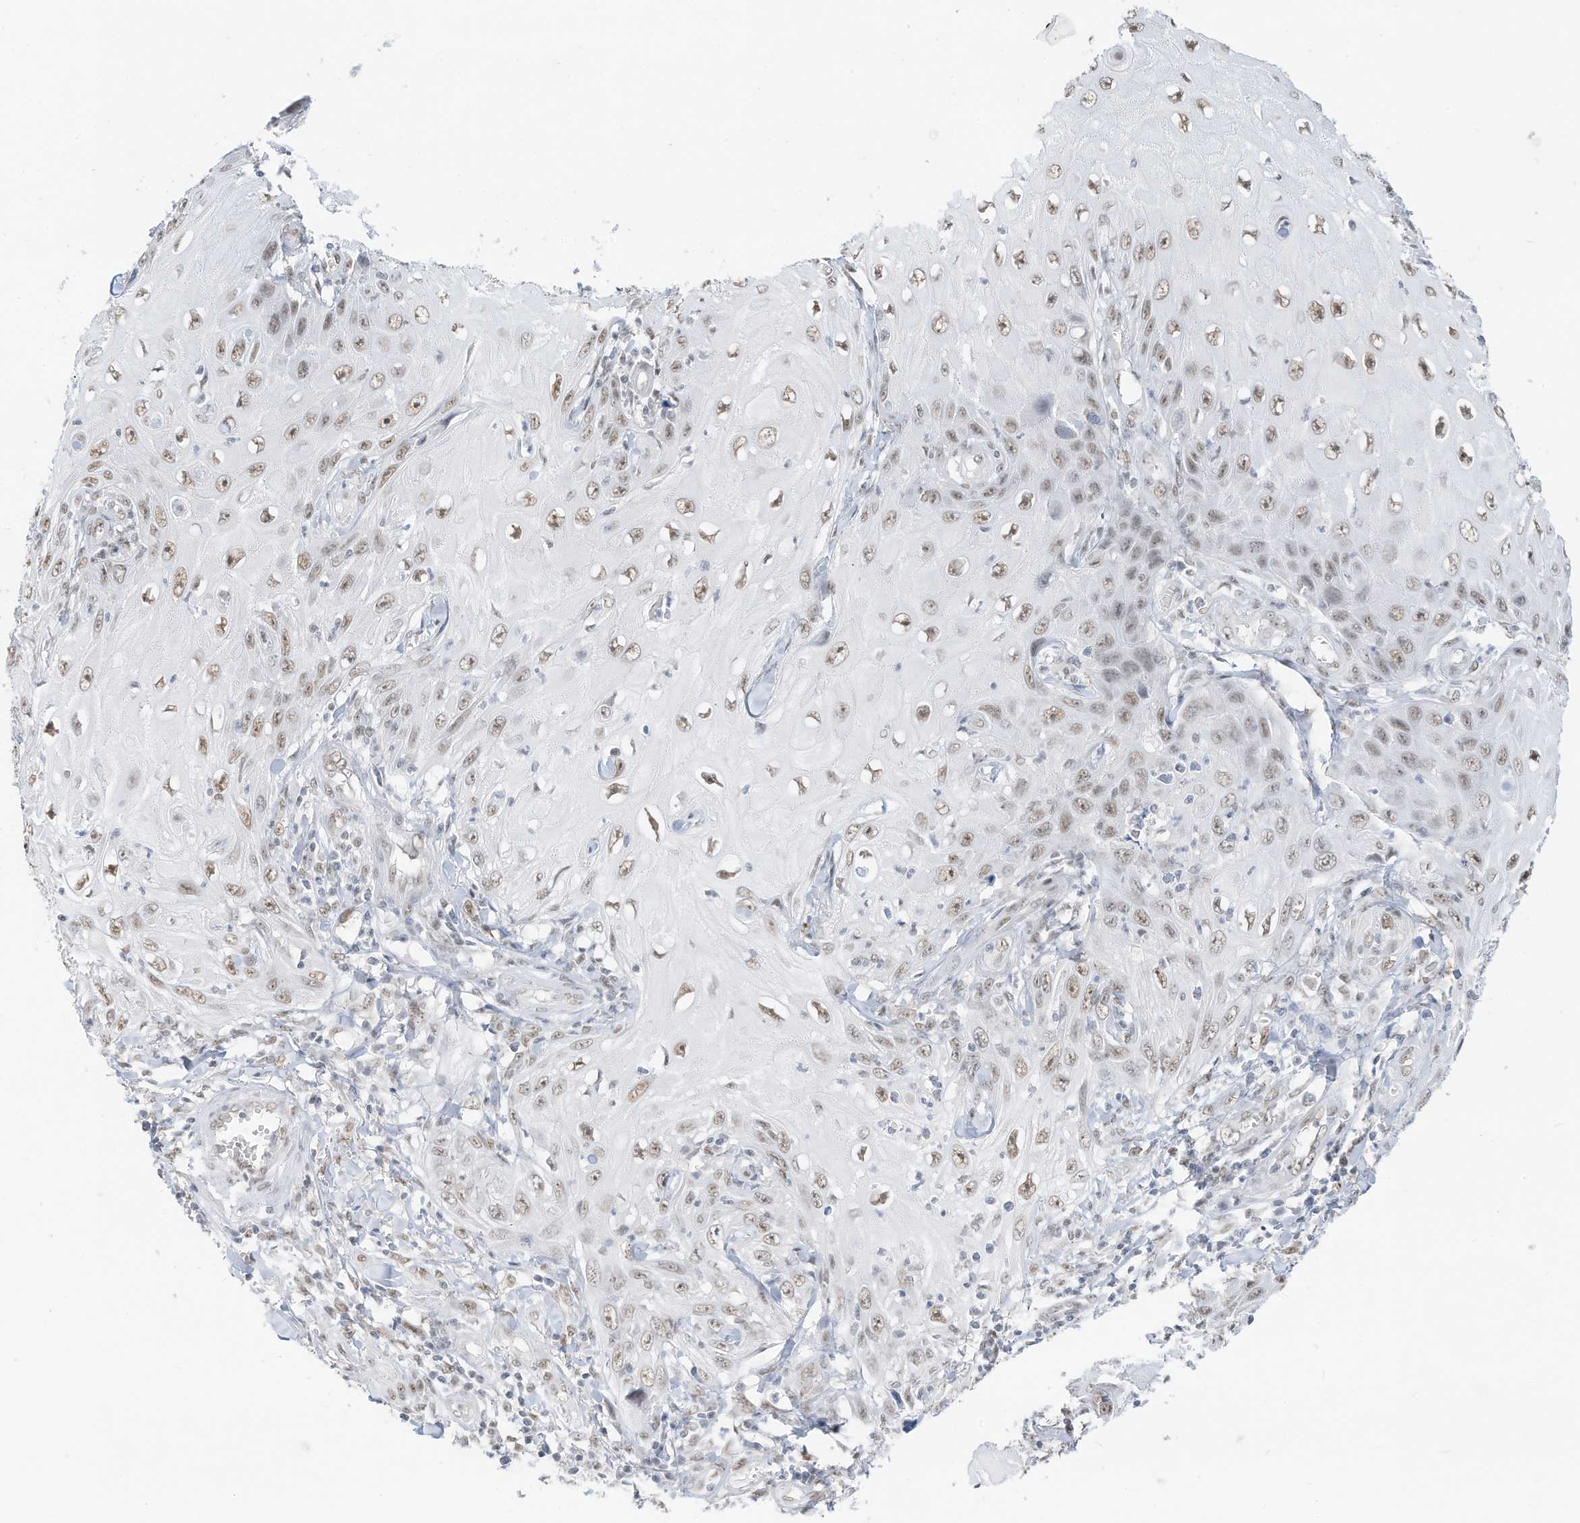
{"staining": {"intensity": "weak", "quantity": ">75%", "location": "nuclear"}, "tissue": "skin cancer", "cell_type": "Tumor cells", "image_type": "cancer", "snomed": [{"axis": "morphology", "description": "Squamous cell carcinoma, NOS"}, {"axis": "topography", "description": "Skin"}], "caption": "Immunohistochemical staining of human skin cancer (squamous cell carcinoma) demonstrates low levels of weak nuclear protein positivity in approximately >75% of tumor cells. (DAB IHC, brown staining for protein, blue staining for nuclei).", "gene": "PGC", "patient": {"sex": "female", "age": 73}}